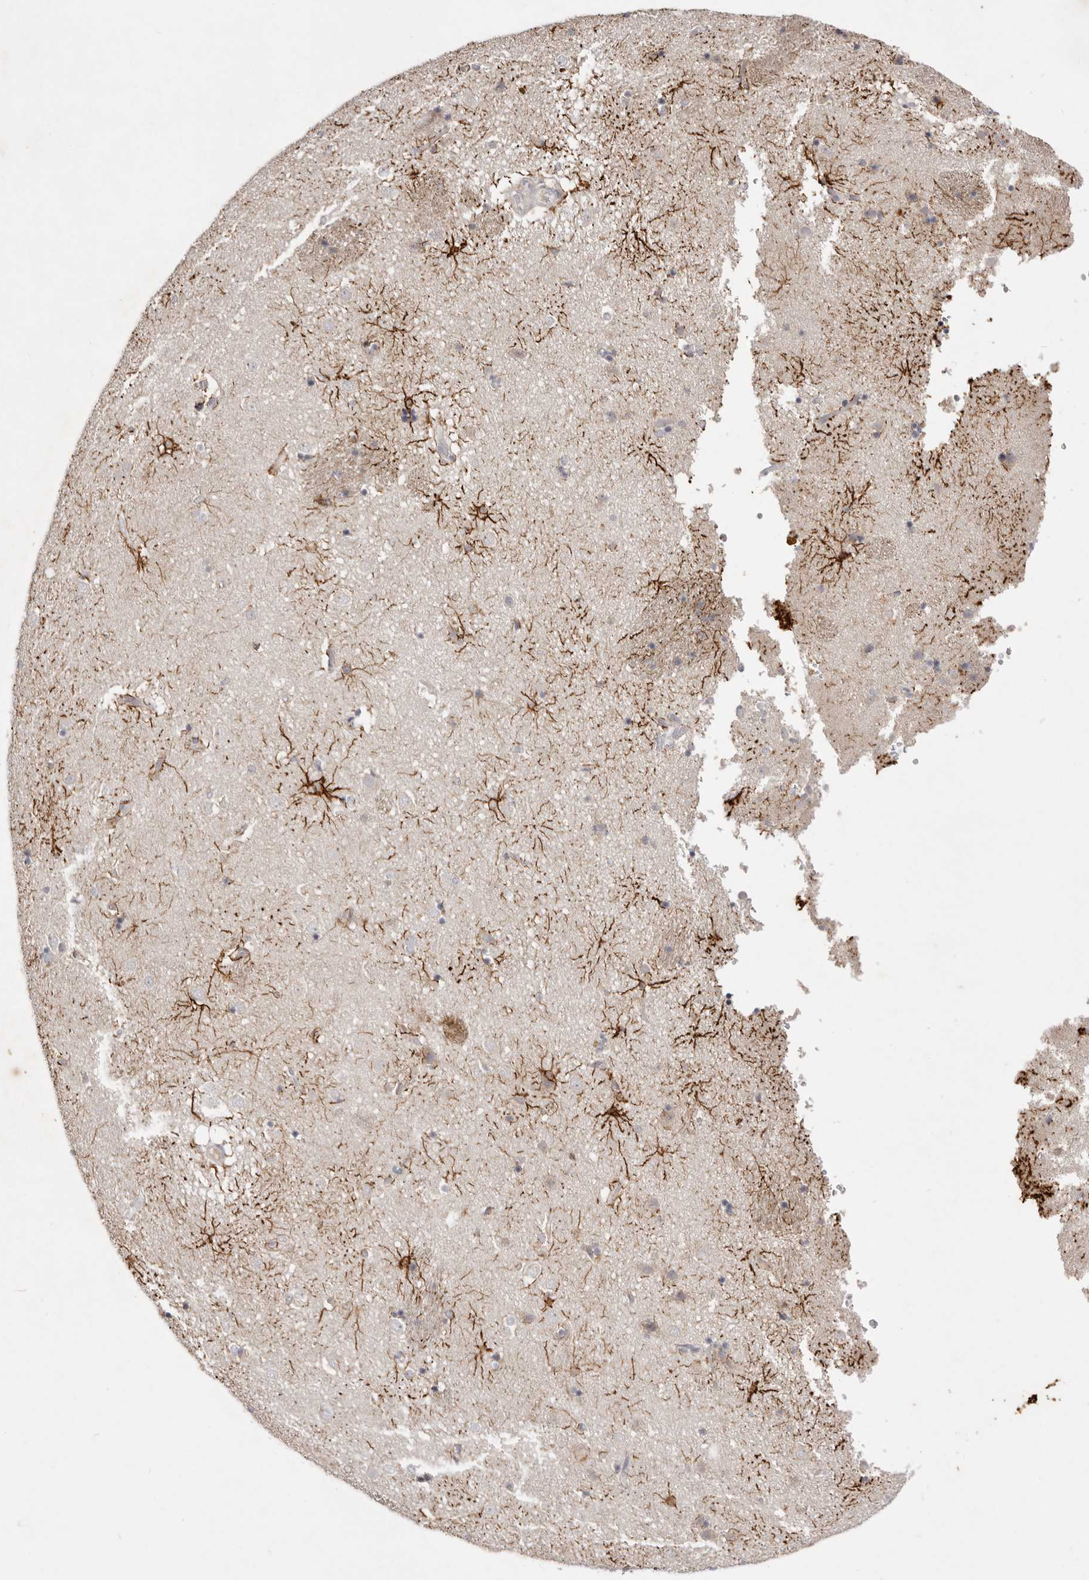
{"staining": {"intensity": "strong", "quantity": "<25%", "location": "cytoplasmic/membranous"}, "tissue": "caudate", "cell_type": "Glial cells", "image_type": "normal", "snomed": [{"axis": "morphology", "description": "Normal tissue, NOS"}, {"axis": "topography", "description": "Lateral ventricle wall"}], "caption": "DAB (3,3'-diaminobenzidine) immunohistochemical staining of unremarkable human caudate demonstrates strong cytoplasmic/membranous protein positivity in about <25% of glial cells. (IHC, brightfield microscopy, high magnification).", "gene": "GPR84", "patient": {"sex": "male", "age": 70}}